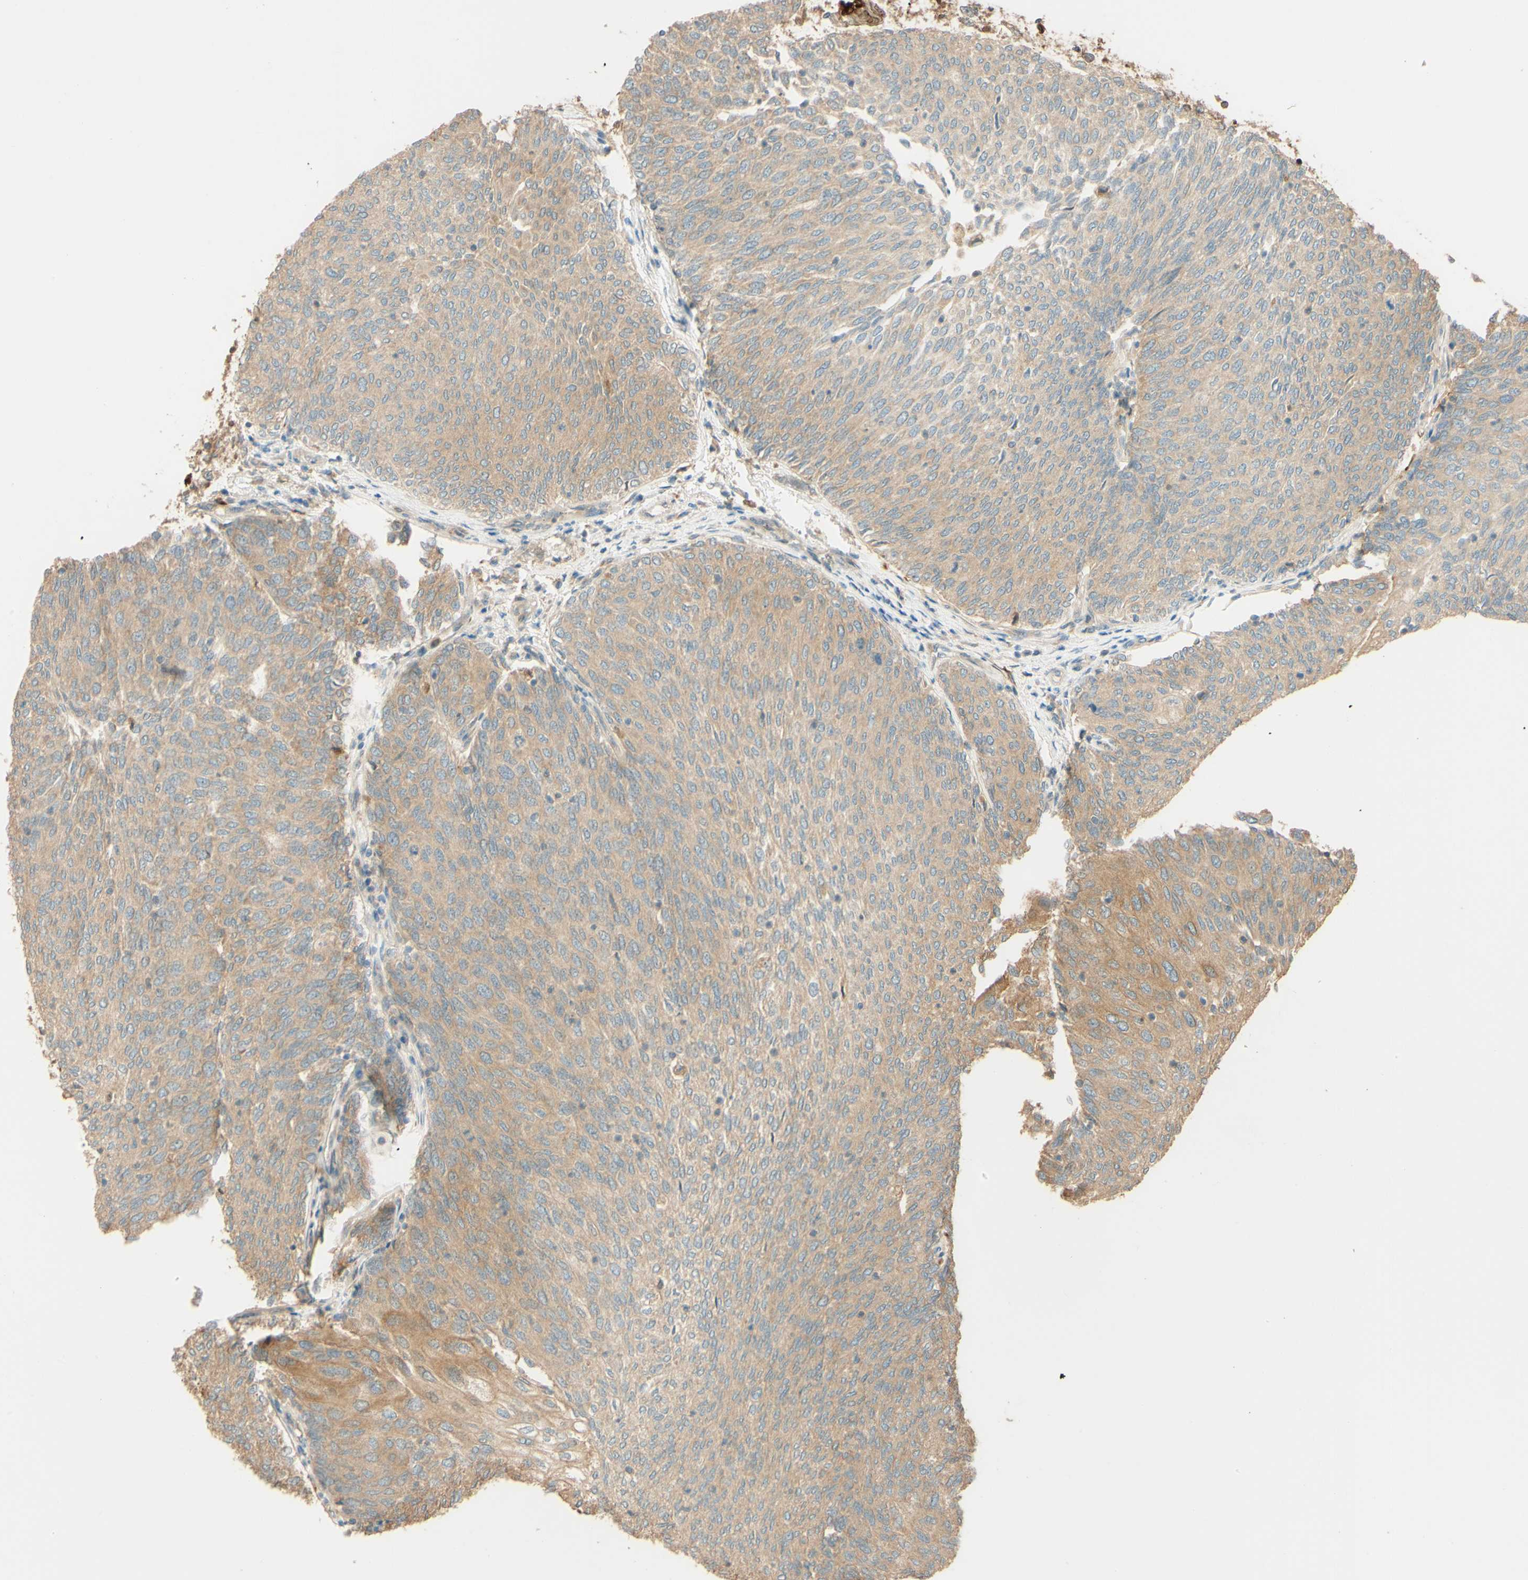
{"staining": {"intensity": "weak", "quantity": ">75%", "location": "cytoplasmic/membranous"}, "tissue": "urothelial cancer", "cell_type": "Tumor cells", "image_type": "cancer", "snomed": [{"axis": "morphology", "description": "Urothelial carcinoma, Low grade"}, {"axis": "topography", "description": "Urinary bladder"}], "caption": "A micrograph of urothelial cancer stained for a protein exhibits weak cytoplasmic/membranous brown staining in tumor cells.", "gene": "RNF19A", "patient": {"sex": "female", "age": 79}}